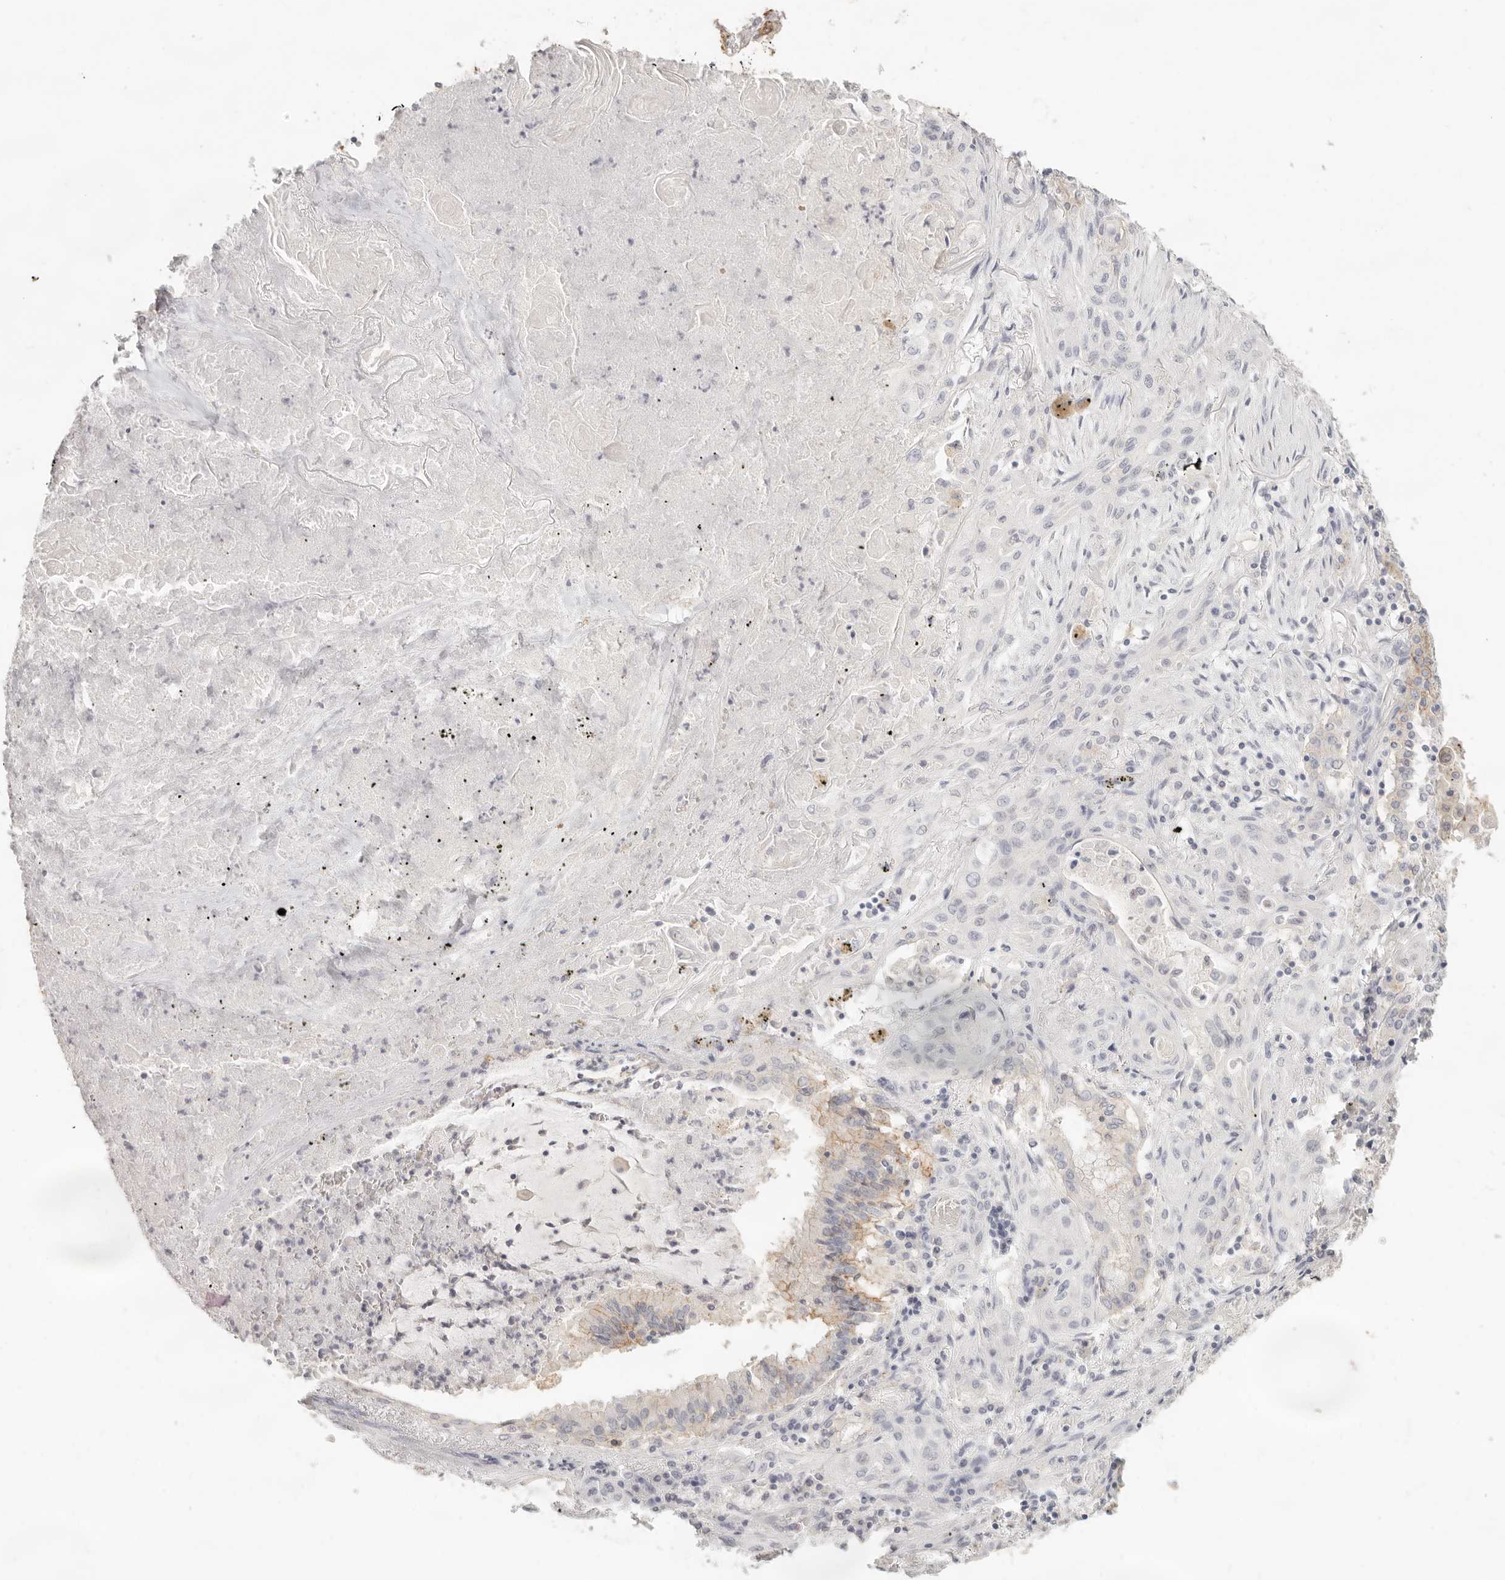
{"staining": {"intensity": "negative", "quantity": "none", "location": "none"}, "tissue": "lung cancer", "cell_type": "Tumor cells", "image_type": "cancer", "snomed": [{"axis": "morphology", "description": "Squamous cell carcinoma, NOS"}, {"axis": "topography", "description": "Lung"}], "caption": "DAB (3,3'-diaminobenzidine) immunohistochemical staining of lung cancer shows no significant positivity in tumor cells.", "gene": "EPCAM", "patient": {"sex": "female", "age": 47}}